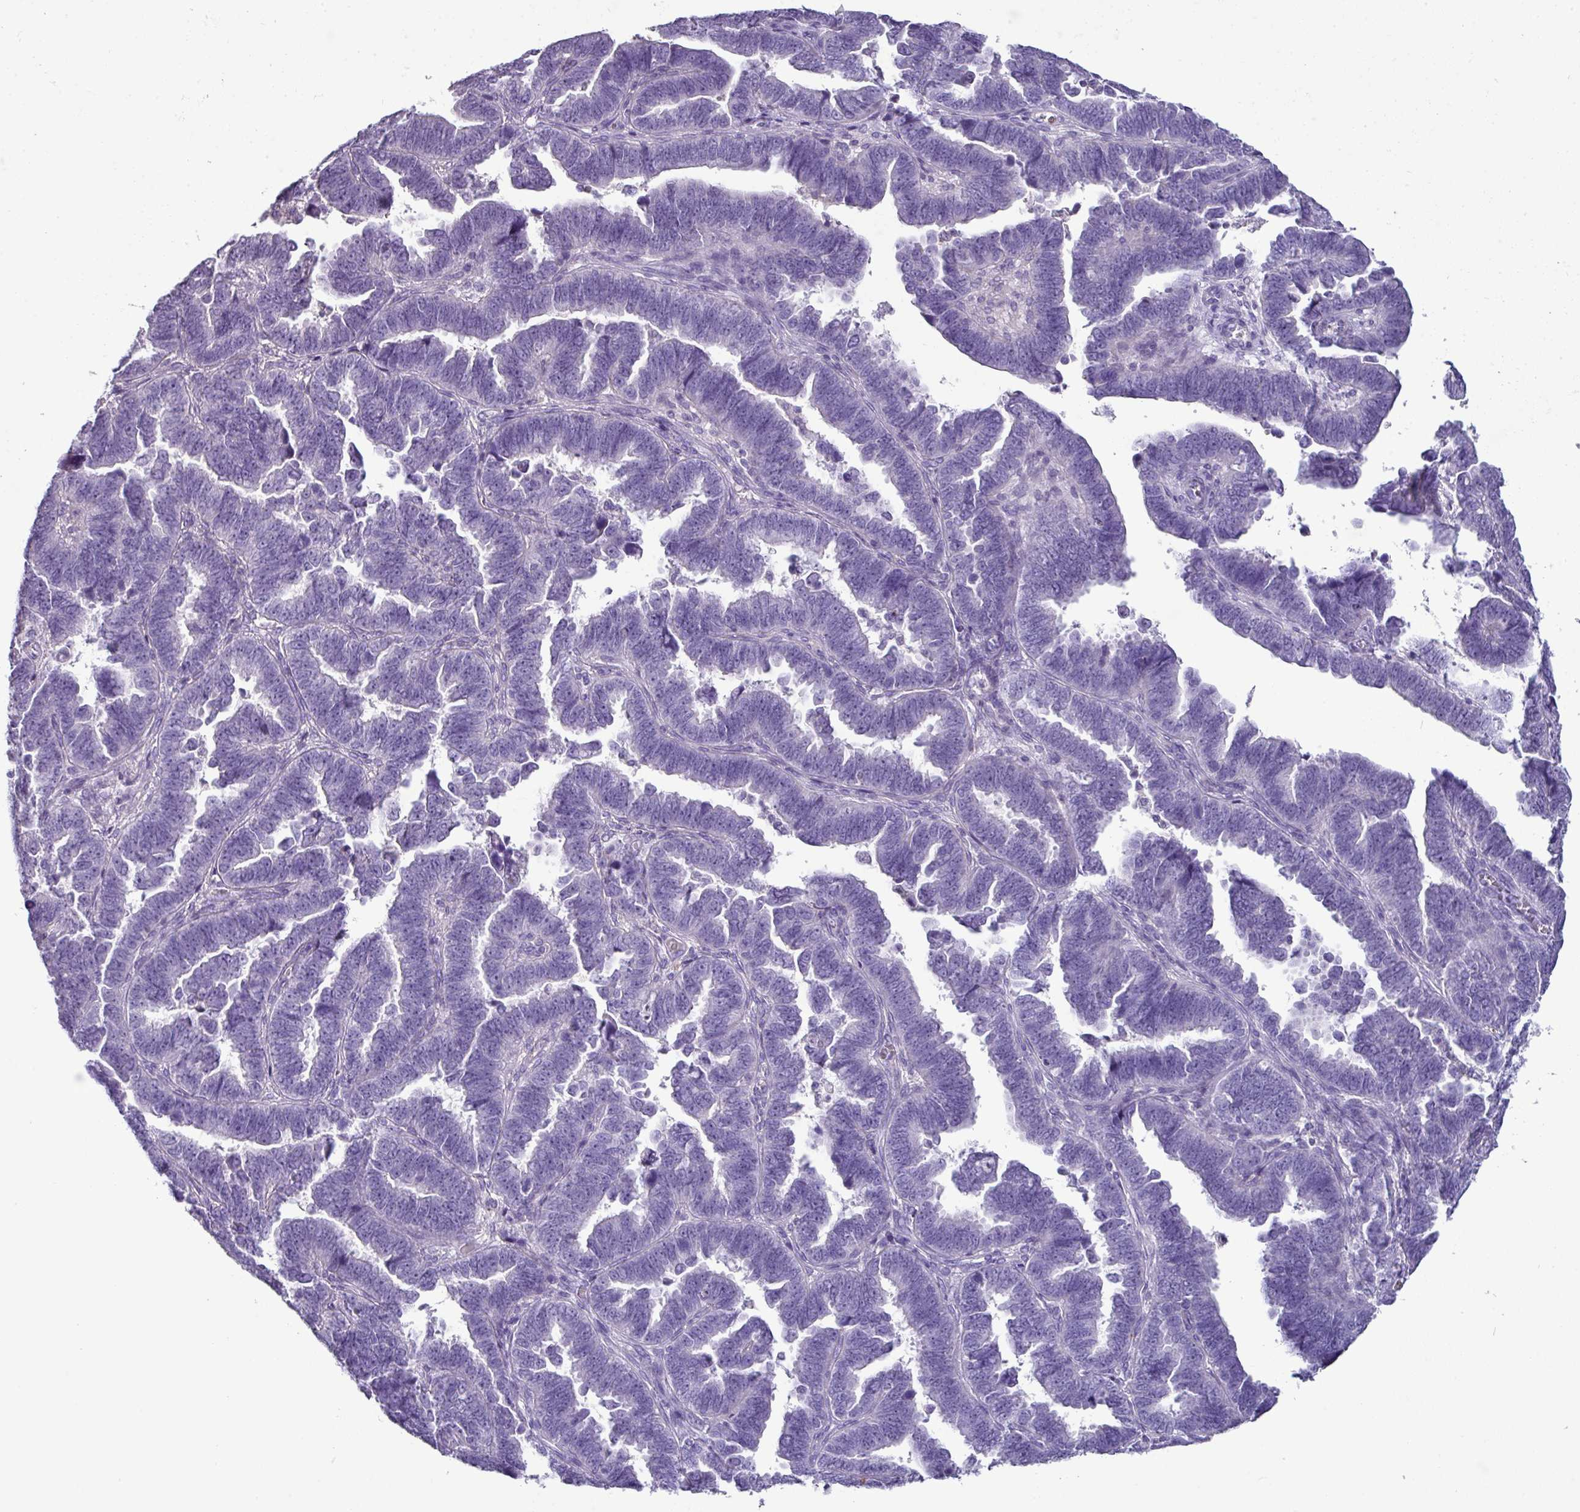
{"staining": {"intensity": "negative", "quantity": "none", "location": "none"}, "tissue": "endometrial cancer", "cell_type": "Tumor cells", "image_type": "cancer", "snomed": [{"axis": "morphology", "description": "Adenocarcinoma, NOS"}, {"axis": "topography", "description": "Endometrium"}], "caption": "The immunohistochemistry (IHC) photomicrograph has no significant staining in tumor cells of endometrial cancer tissue. The staining was performed using DAB (3,3'-diaminobenzidine) to visualize the protein expression in brown, while the nuclei were stained in blue with hematoxylin (Magnification: 20x).", "gene": "GSTA3", "patient": {"sex": "female", "age": 75}}